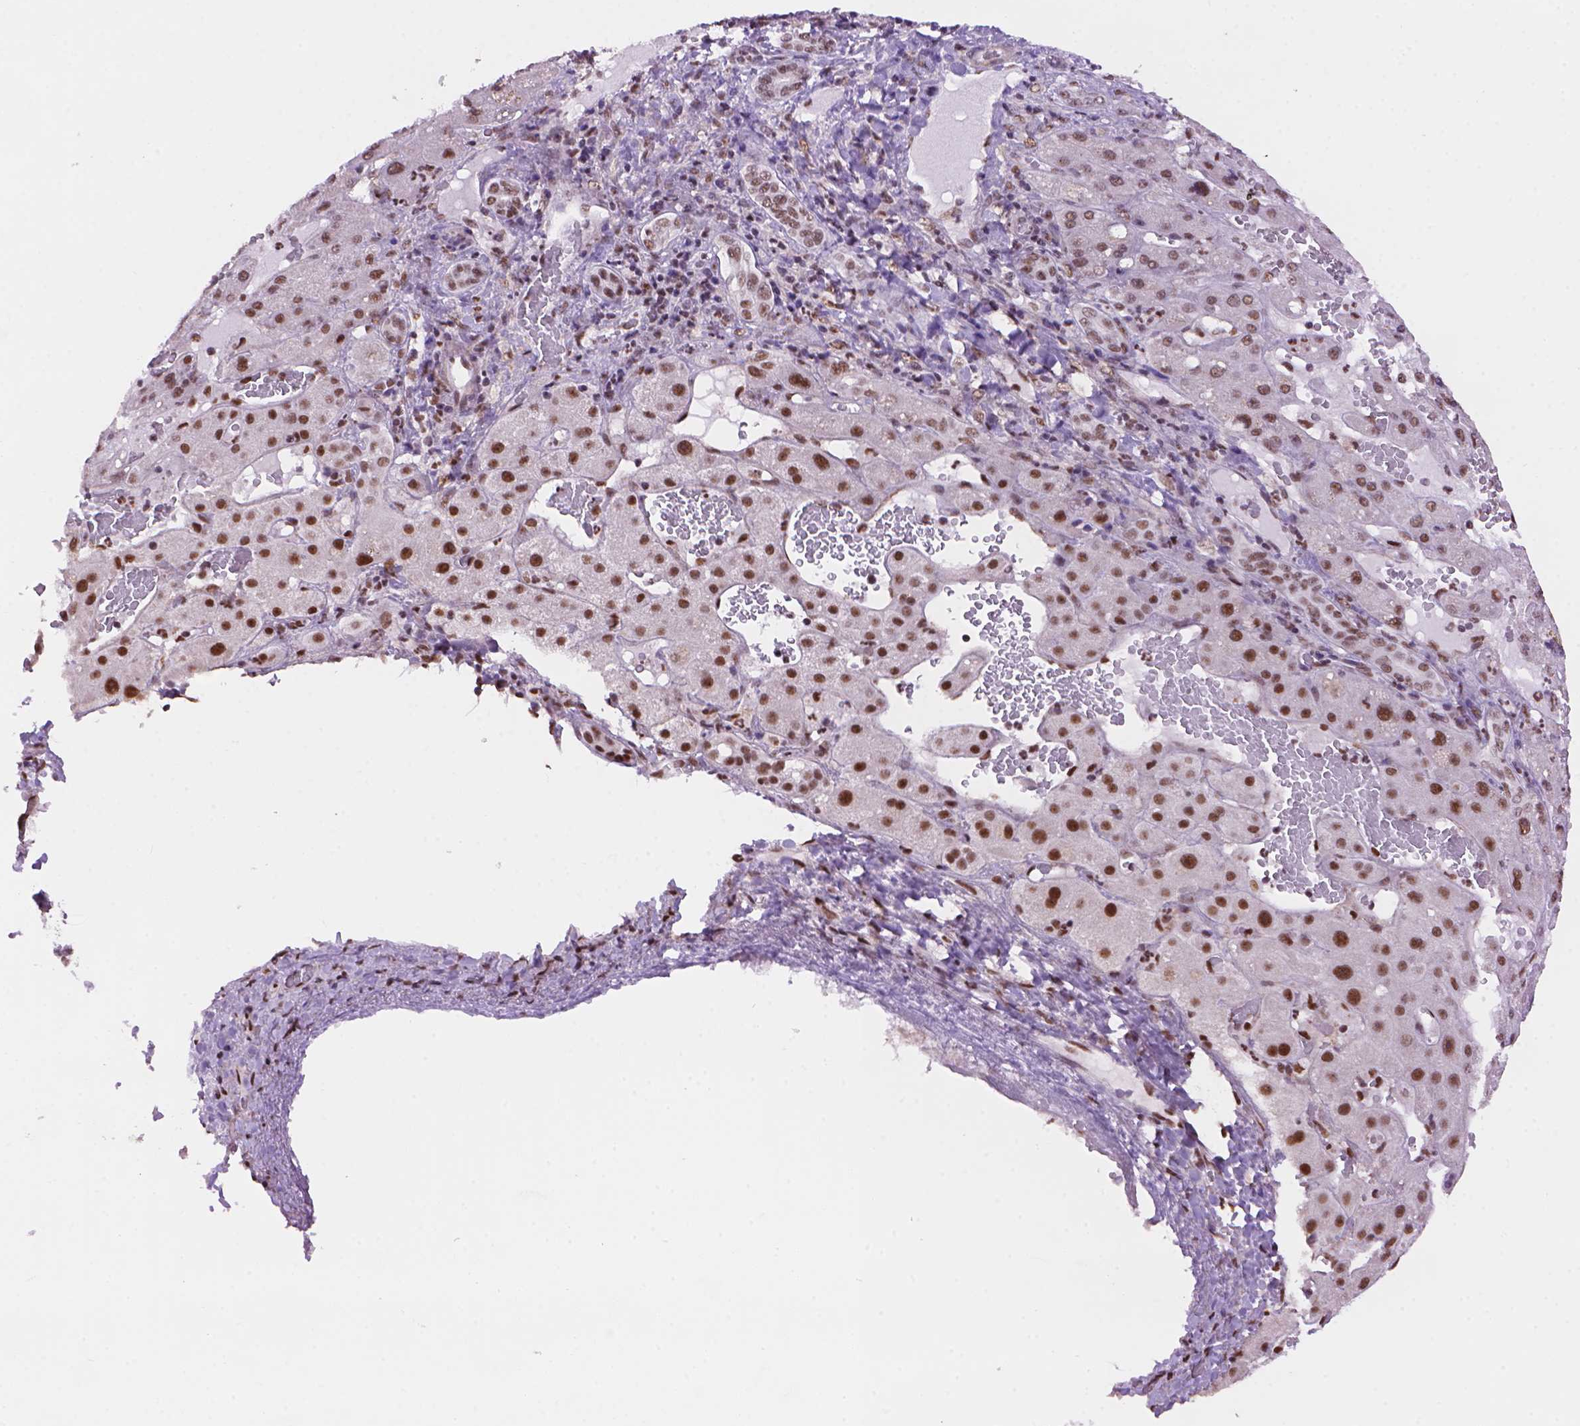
{"staining": {"intensity": "strong", "quantity": ">75%", "location": "nuclear"}, "tissue": "liver cancer", "cell_type": "Tumor cells", "image_type": "cancer", "snomed": [{"axis": "morphology", "description": "Carcinoma, Hepatocellular, NOS"}, {"axis": "topography", "description": "Liver"}], "caption": "The image shows a brown stain indicating the presence of a protein in the nuclear of tumor cells in liver cancer (hepatocellular carcinoma).", "gene": "UBN1", "patient": {"sex": "female", "age": 73}}